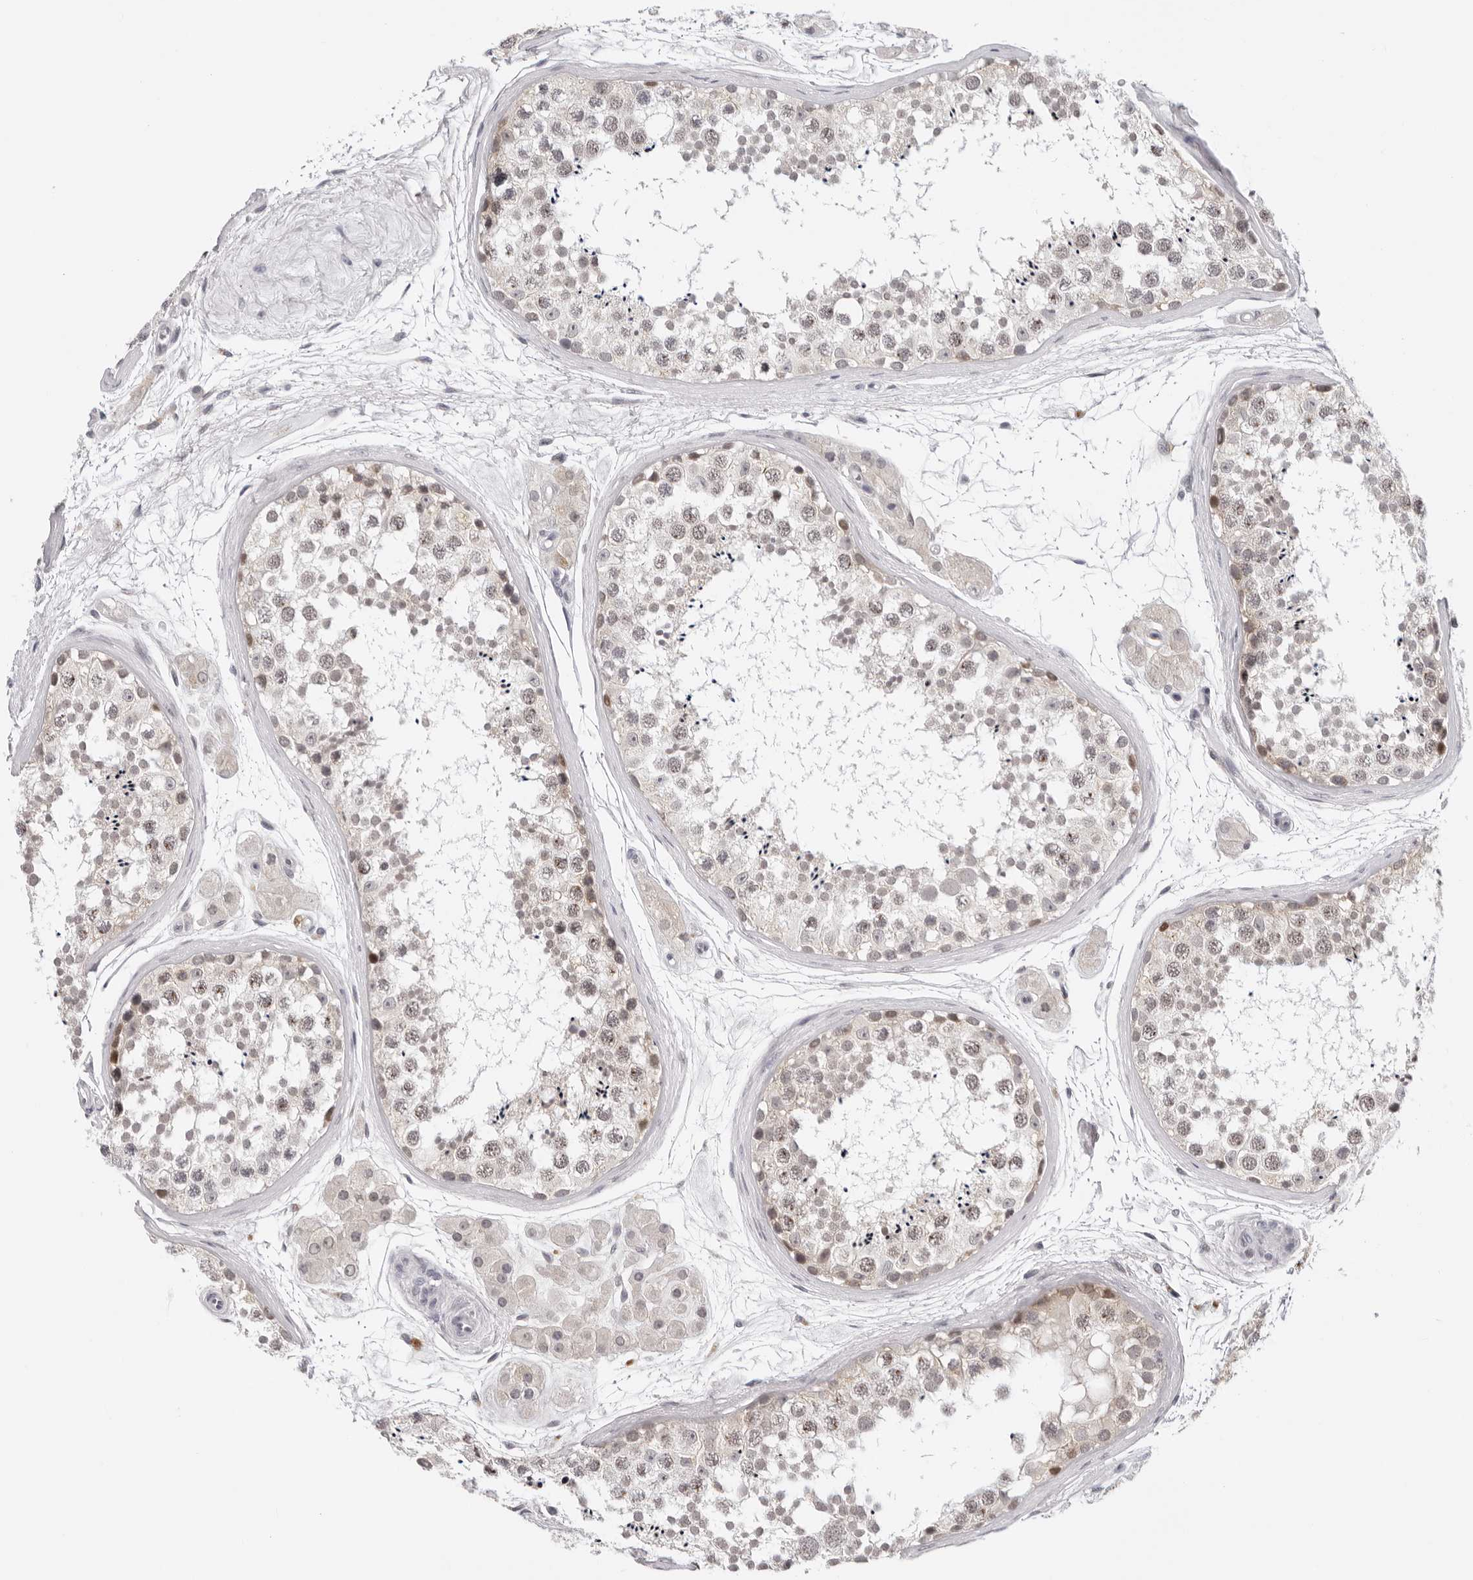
{"staining": {"intensity": "weak", "quantity": "<25%", "location": "cytoplasmic/membranous"}, "tissue": "testis", "cell_type": "Cells in seminiferous ducts", "image_type": "normal", "snomed": [{"axis": "morphology", "description": "Normal tissue, NOS"}, {"axis": "topography", "description": "Testis"}], "caption": "The histopathology image displays no staining of cells in seminiferous ducts in unremarkable testis. (IHC, brightfield microscopy, high magnification).", "gene": "PRUNE1", "patient": {"sex": "male", "age": 56}}